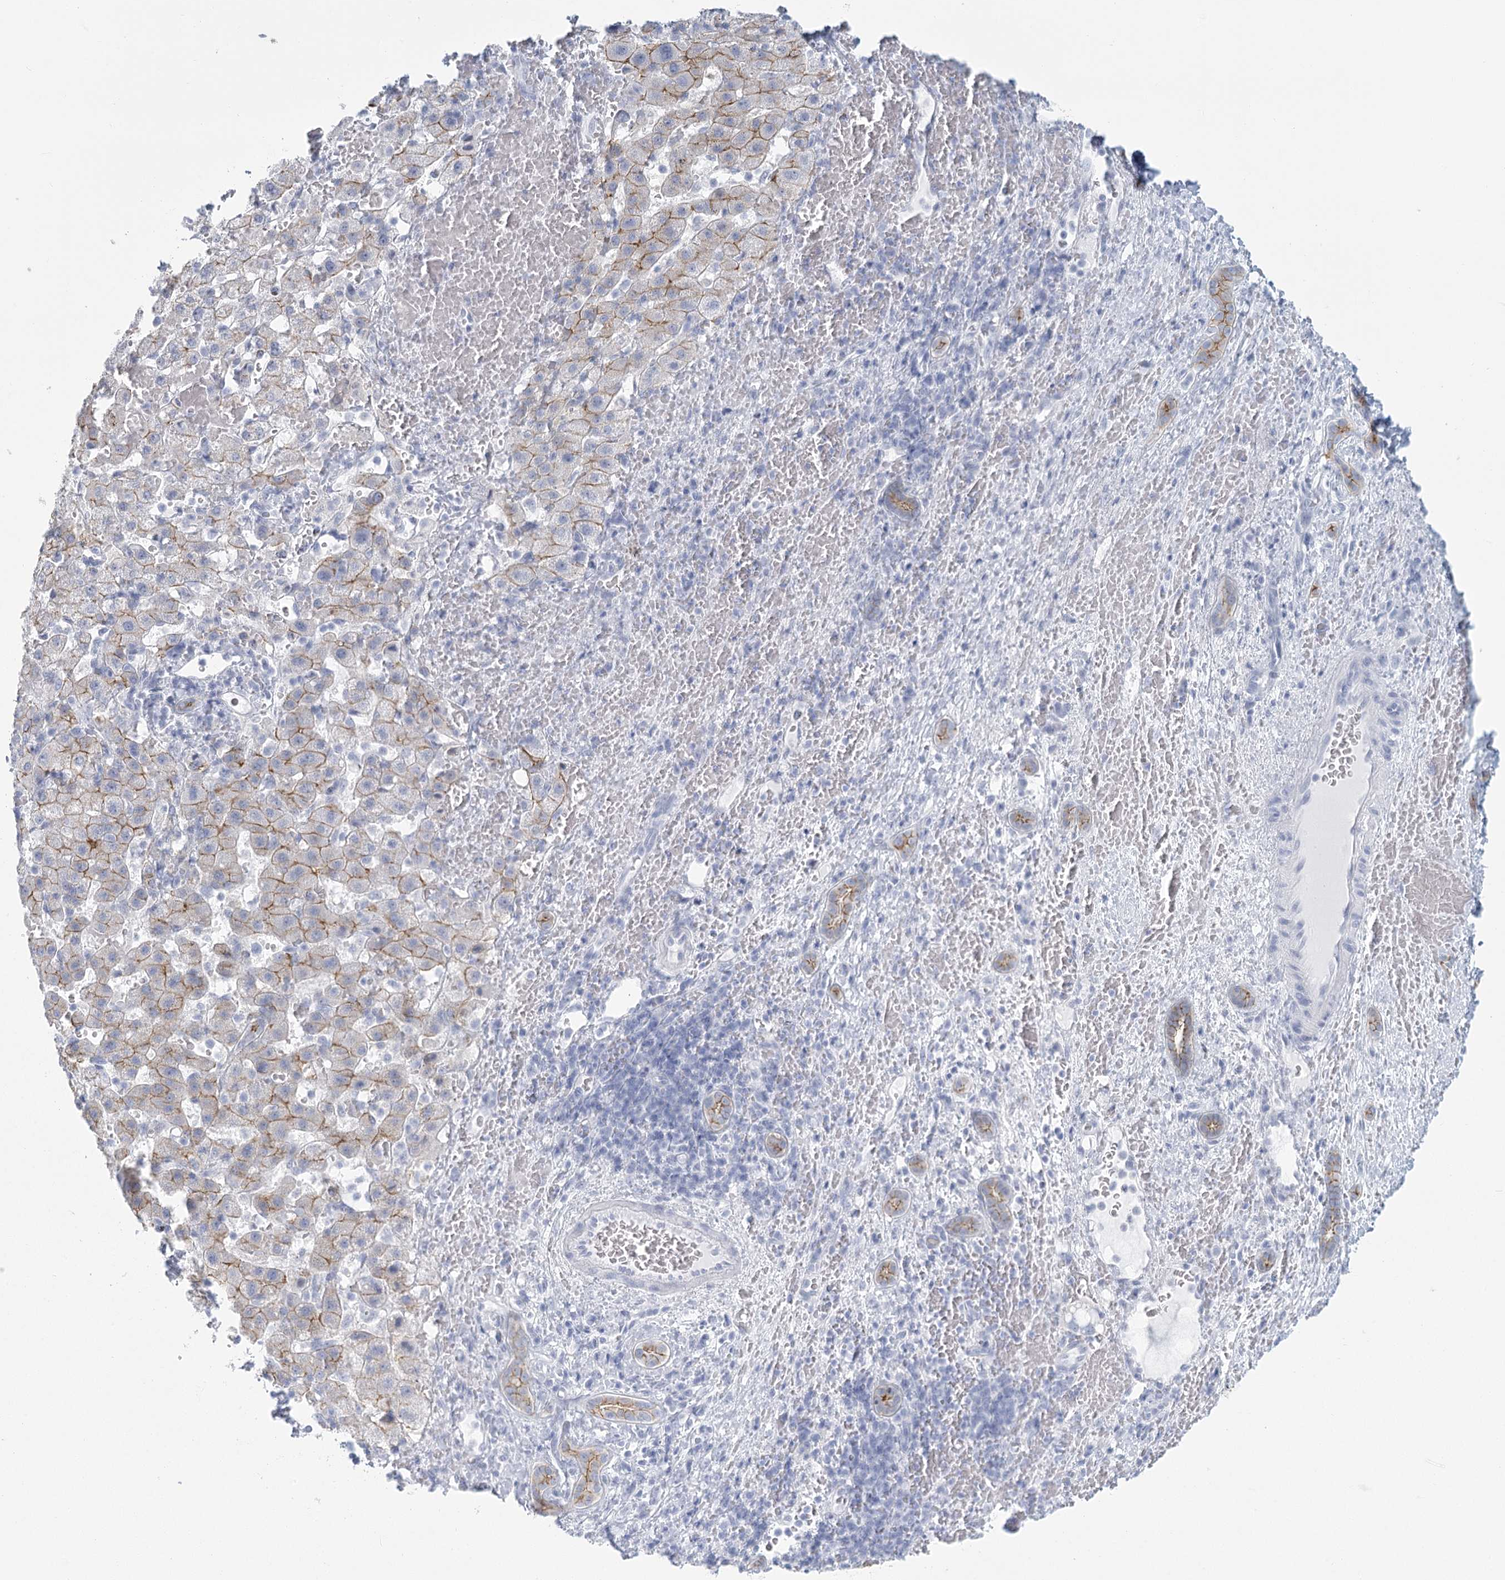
{"staining": {"intensity": "weak", "quantity": "25%-75%", "location": "cytoplasmic/membranous"}, "tissue": "liver cancer", "cell_type": "Tumor cells", "image_type": "cancer", "snomed": [{"axis": "morphology", "description": "Normal tissue, NOS"}, {"axis": "morphology", "description": "Carcinoma, Hepatocellular, NOS"}, {"axis": "topography", "description": "Liver"}], "caption": "Protein expression analysis of human liver cancer reveals weak cytoplasmic/membranous positivity in approximately 25%-75% of tumor cells.", "gene": "WNT8B", "patient": {"sex": "male", "age": 57}}